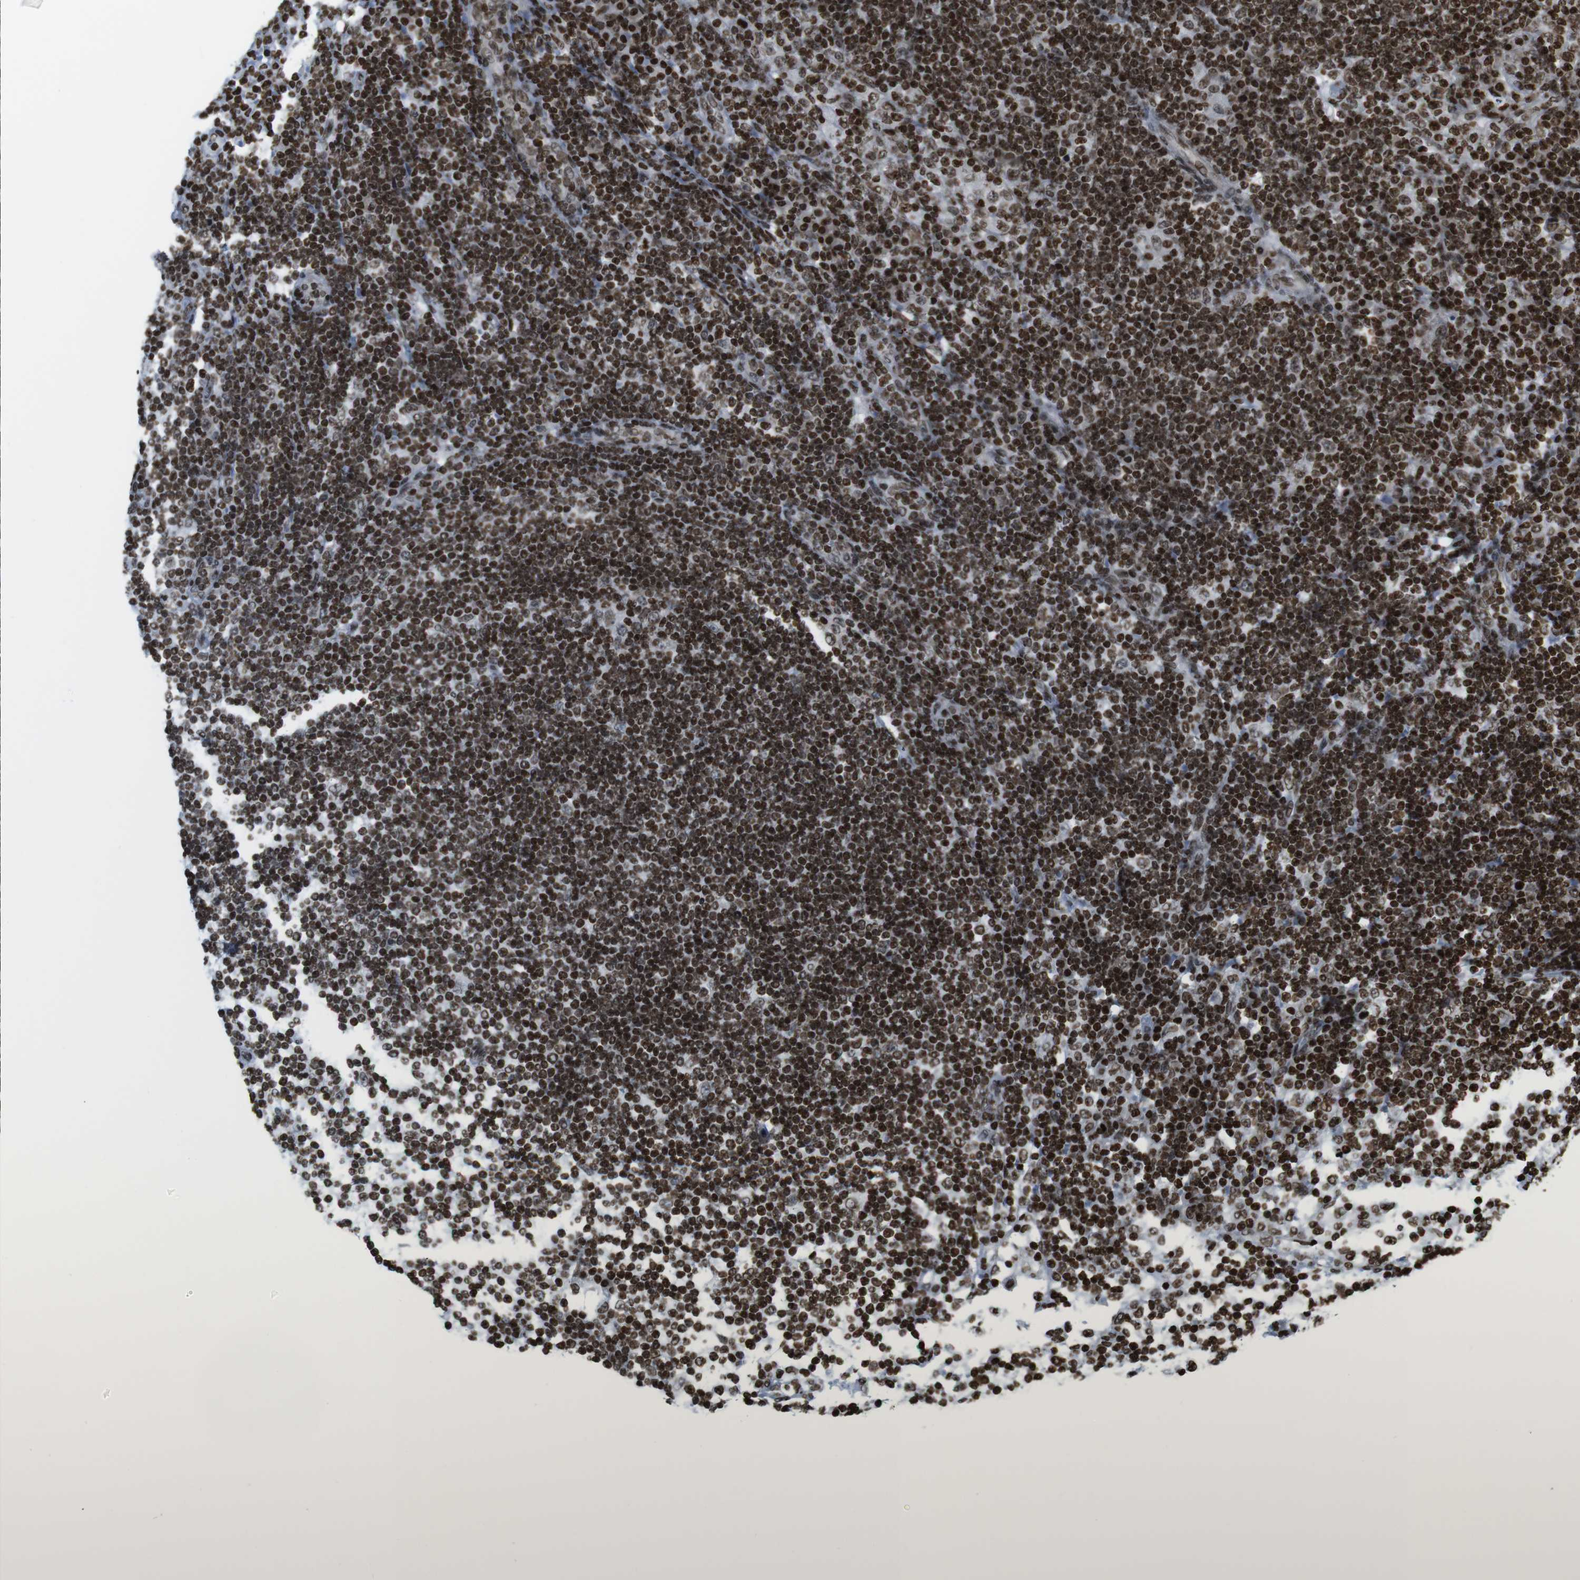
{"staining": {"intensity": "strong", "quantity": ">75%", "location": "nuclear"}, "tissue": "lymph node", "cell_type": "Germinal center cells", "image_type": "normal", "snomed": [{"axis": "morphology", "description": "Normal tissue, NOS"}, {"axis": "topography", "description": "Lymph node"}], "caption": "The histopathology image reveals a brown stain indicating the presence of a protein in the nuclear of germinal center cells in lymph node. The staining is performed using DAB (3,3'-diaminobenzidine) brown chromogen to label protein expression. The nuclei are counter-stained blue using hematoxylin.", "gene": "H2AC8", "patient": {"sex": "female", "age": 53}}